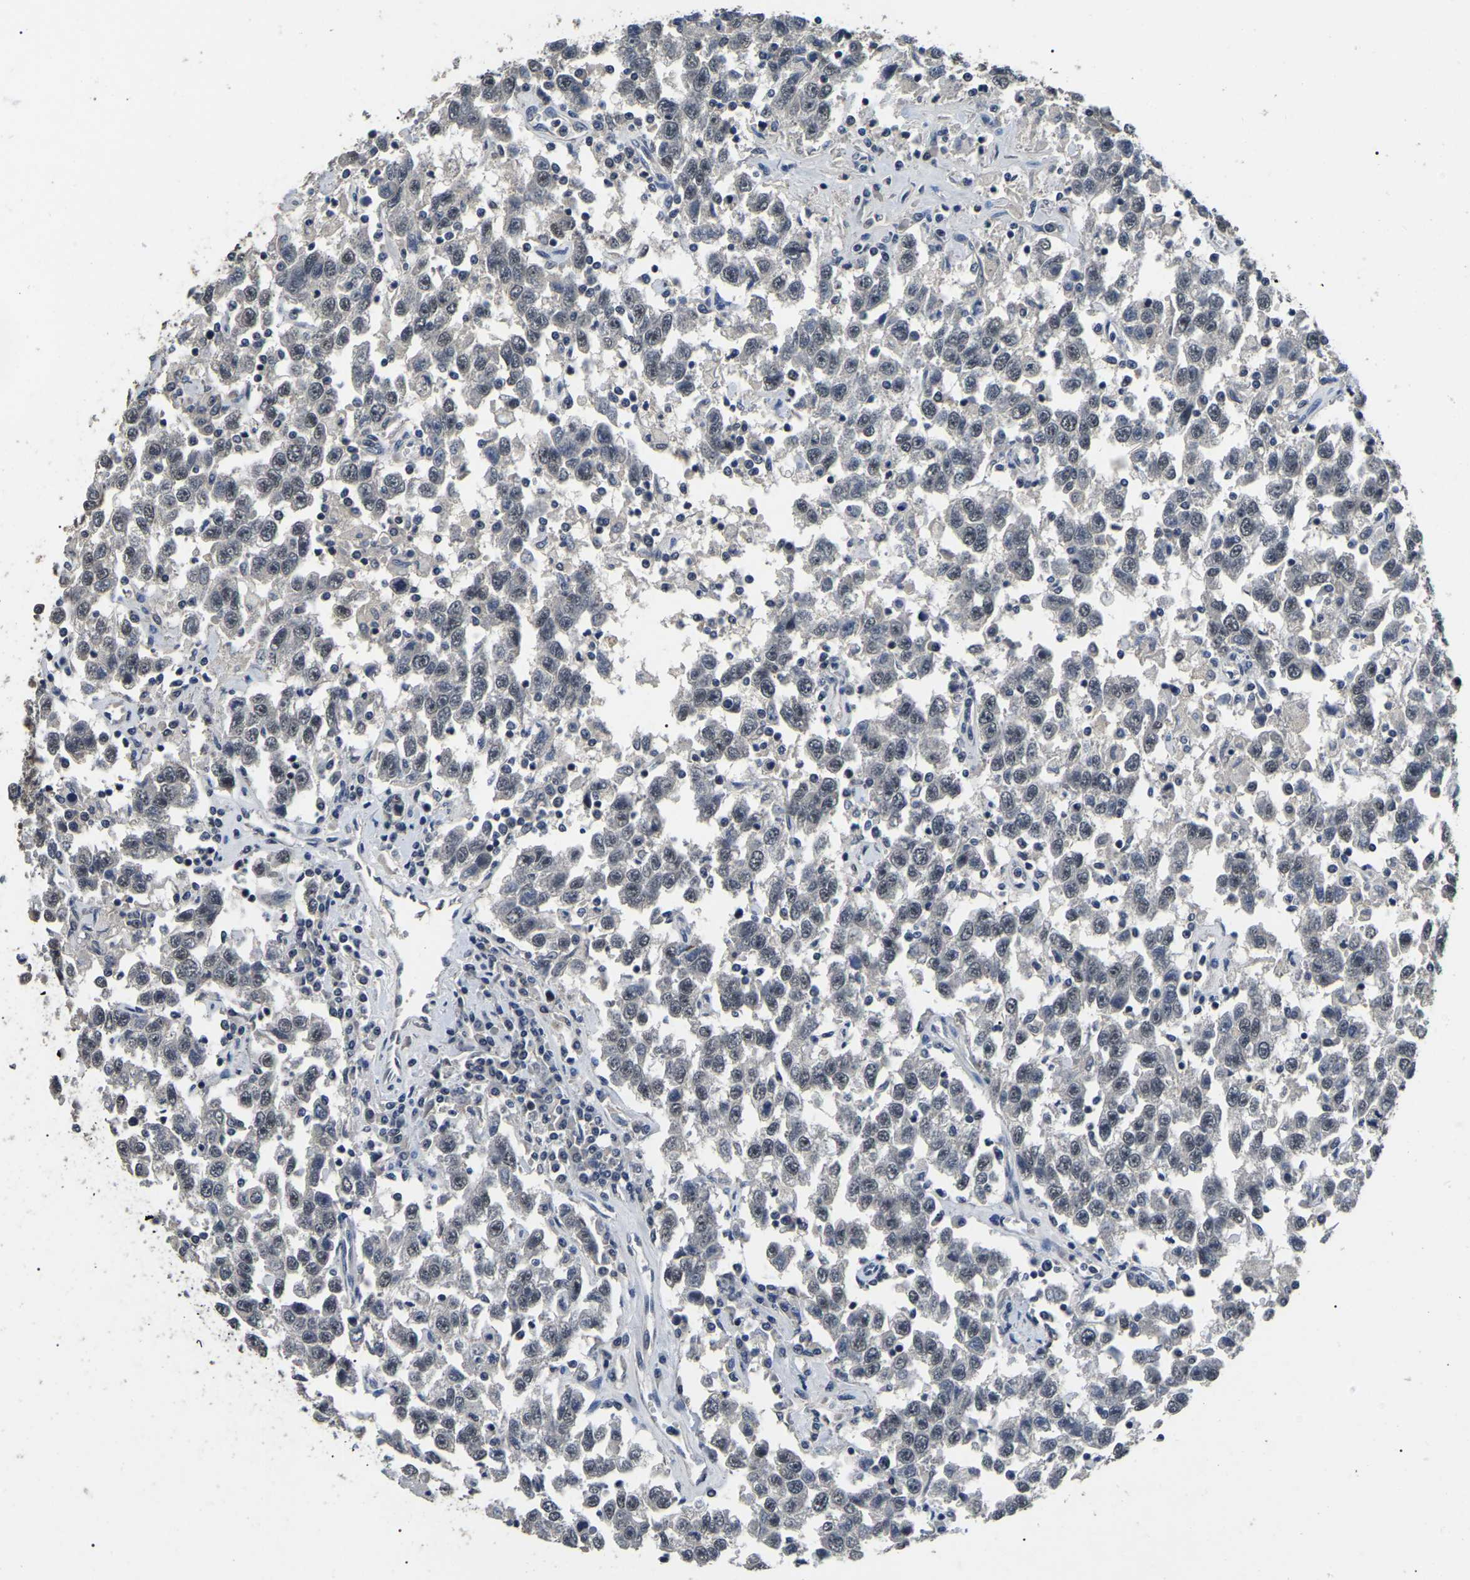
{"staining": {"intensity": "weak", "quantity": "25%-75%", "location": "nuclear"}, "tissue": "testis cancer", "cell_type": "Tumor cells", "image_type": "cancer", "snomed": [{"axis": "morphology", "description": "Seminoma, NOS"}, {"axis": "topography", "description": "Testis"}], "caption": "The photomicrograph shows a brown stain indicating the presence of a protein in the nuclear of tumor cells in testis cancer.", "gene": "PPM1E", "patient": {"sex": "male", "age": 41}}